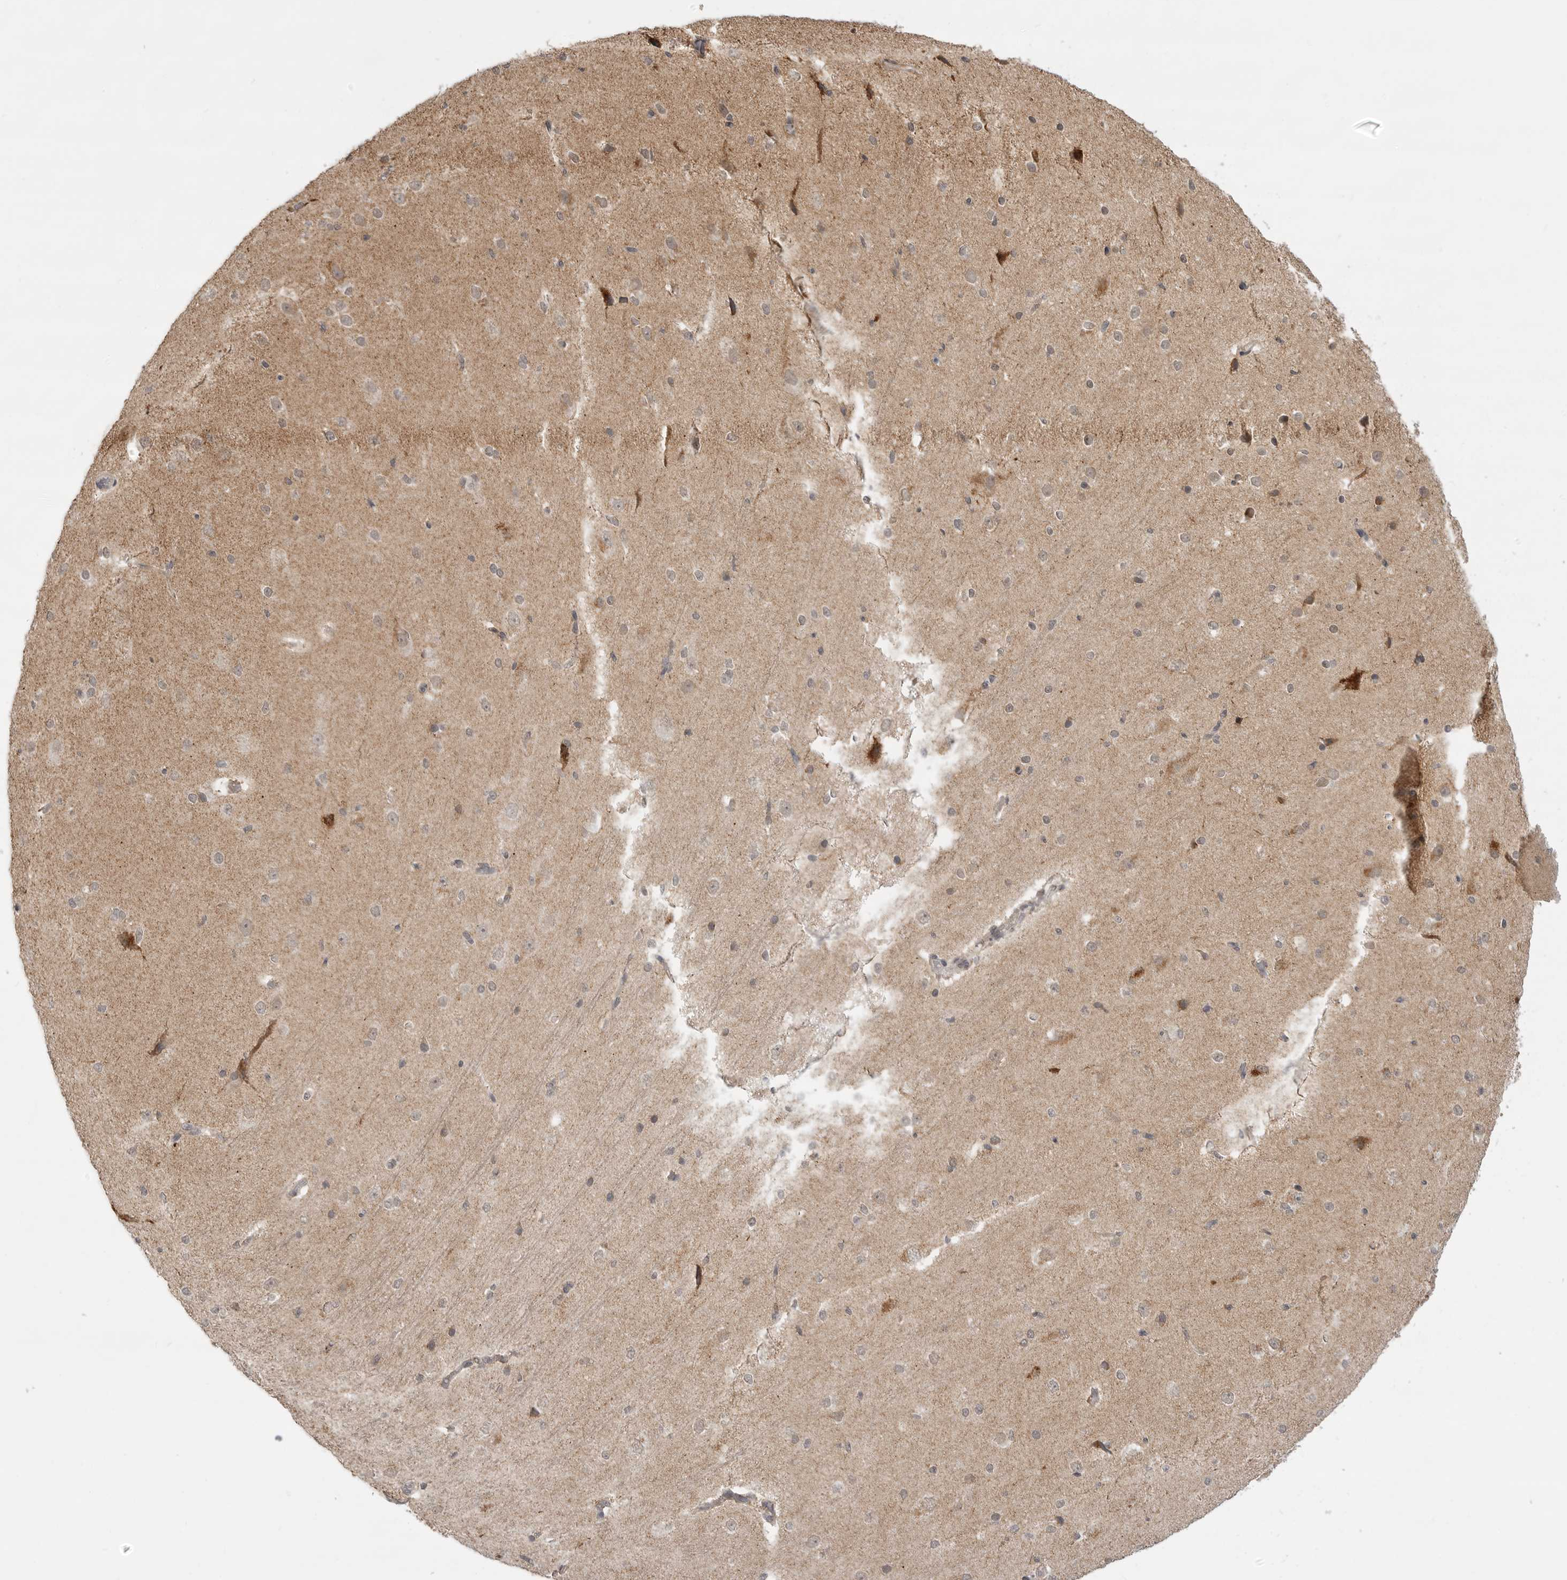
{"staining": {"intensity": "weak", "quantity": "<25%", "location": "cytoplasmic/membranous"}, "tissue": "cerebral cortex", "cell_type": "Endothelial cells", "image_type": "normal", "snomed": [{"axis": "morphology", "description": "Normal tissue, NOS"}, {"axis": "morphology", "description": "Developmental malformation"}, {"axis": "topography", "description": "Cerebral cortex"}], "caption": "Immunohistochemistry (IHC) micrograph of normal human cerebral cortex stained for a protein (brown), which shows no expression in endothelial cells.", "gene": "KALRN", "patient": {"sex": "female", "age": 30}}